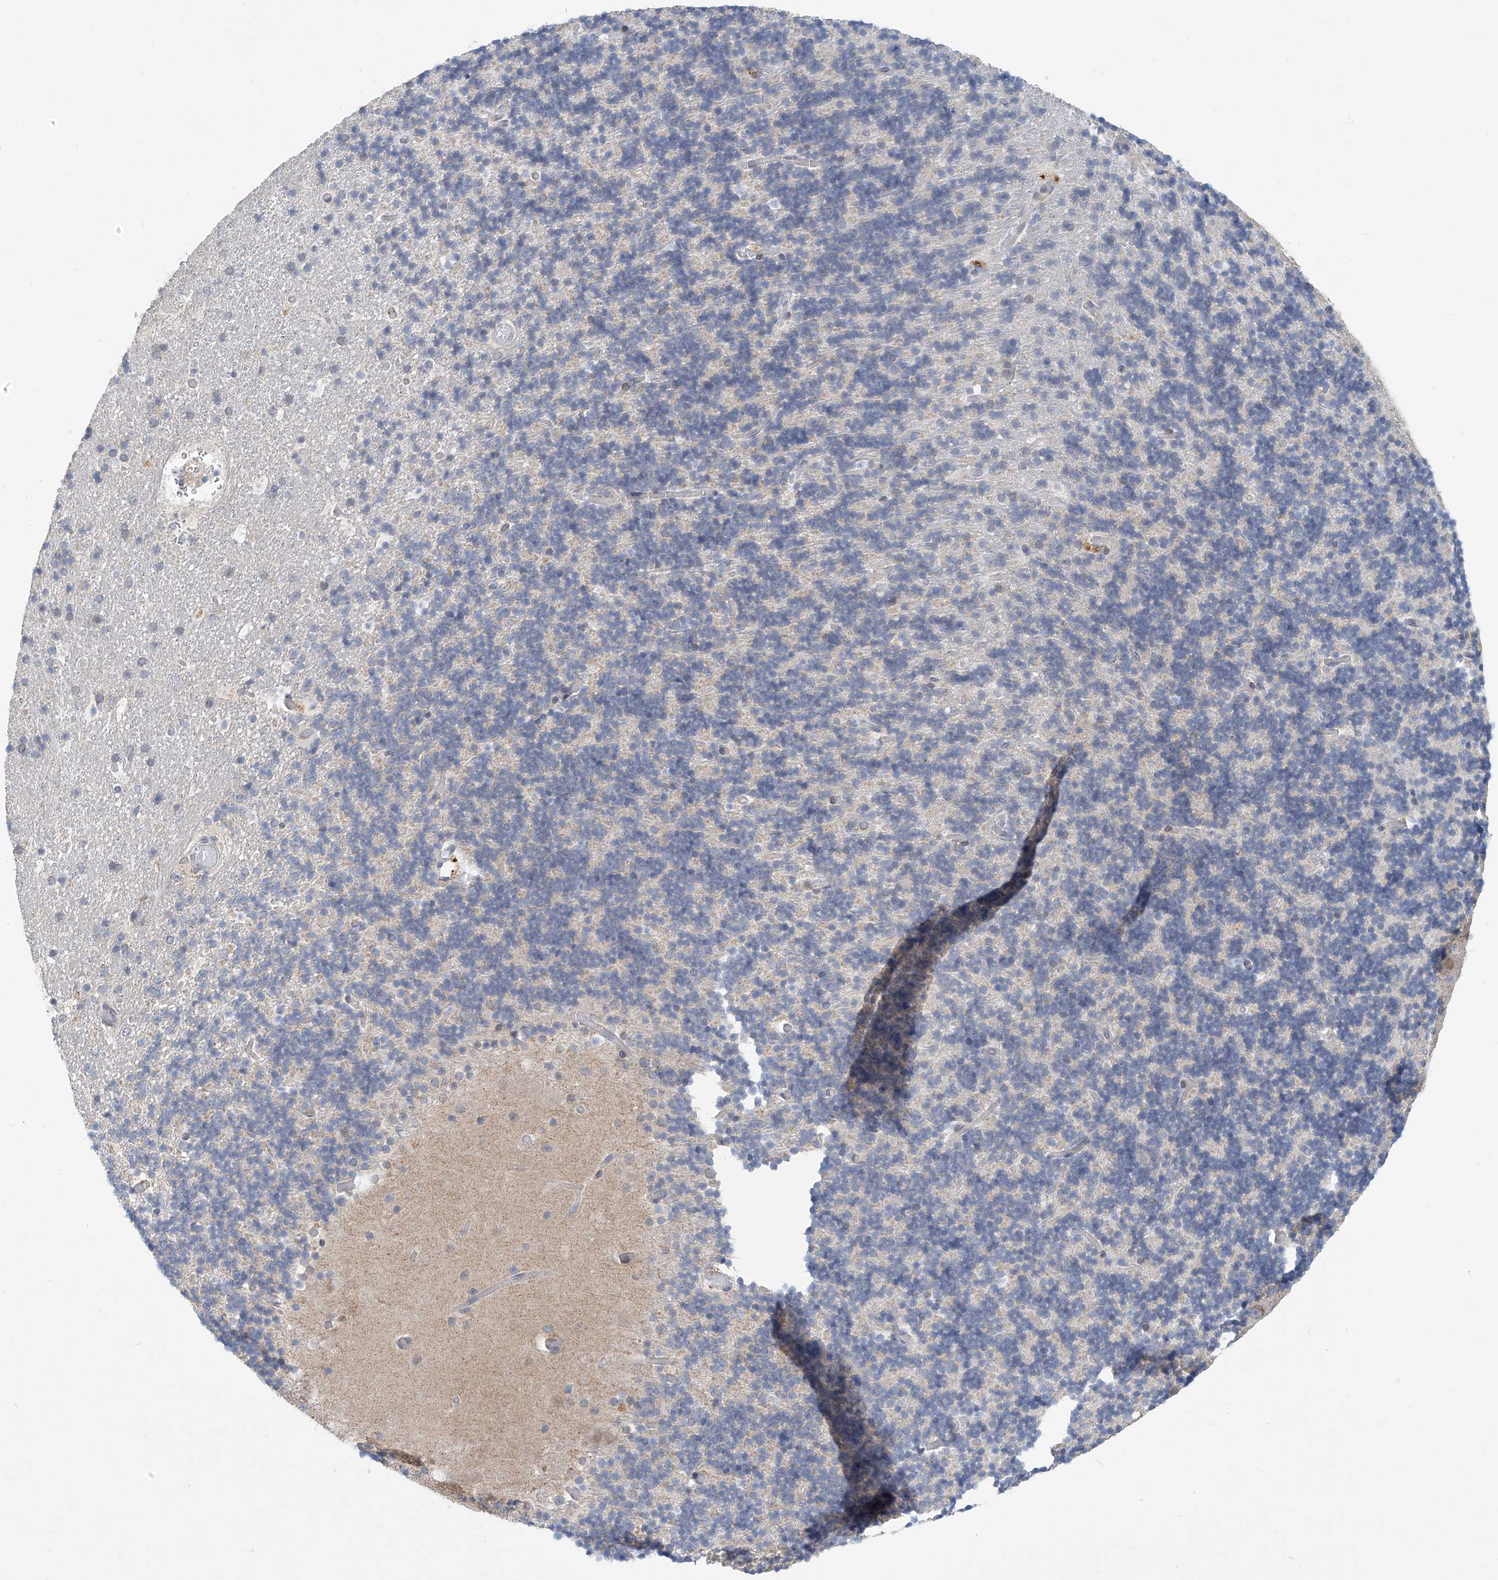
{"staining": {"intensity": "negative", "quantity": "none", "location": "none"}, "tissue": "cerebellum", "cell_type": "Cells in granular layer", "image_type": "normal", "snomed": [{"axis": "morphology", "description": "Normal tissue, NOS"}, {"axis": "topography", "description": "Cerebellum"}], "caption": "DAB immunohistochemical staining of normal human cerebellum reveals no significant staining in cells in granular layer.", "gene": "KRTAP25", "patient": {"sex": "male", "age": 57}}